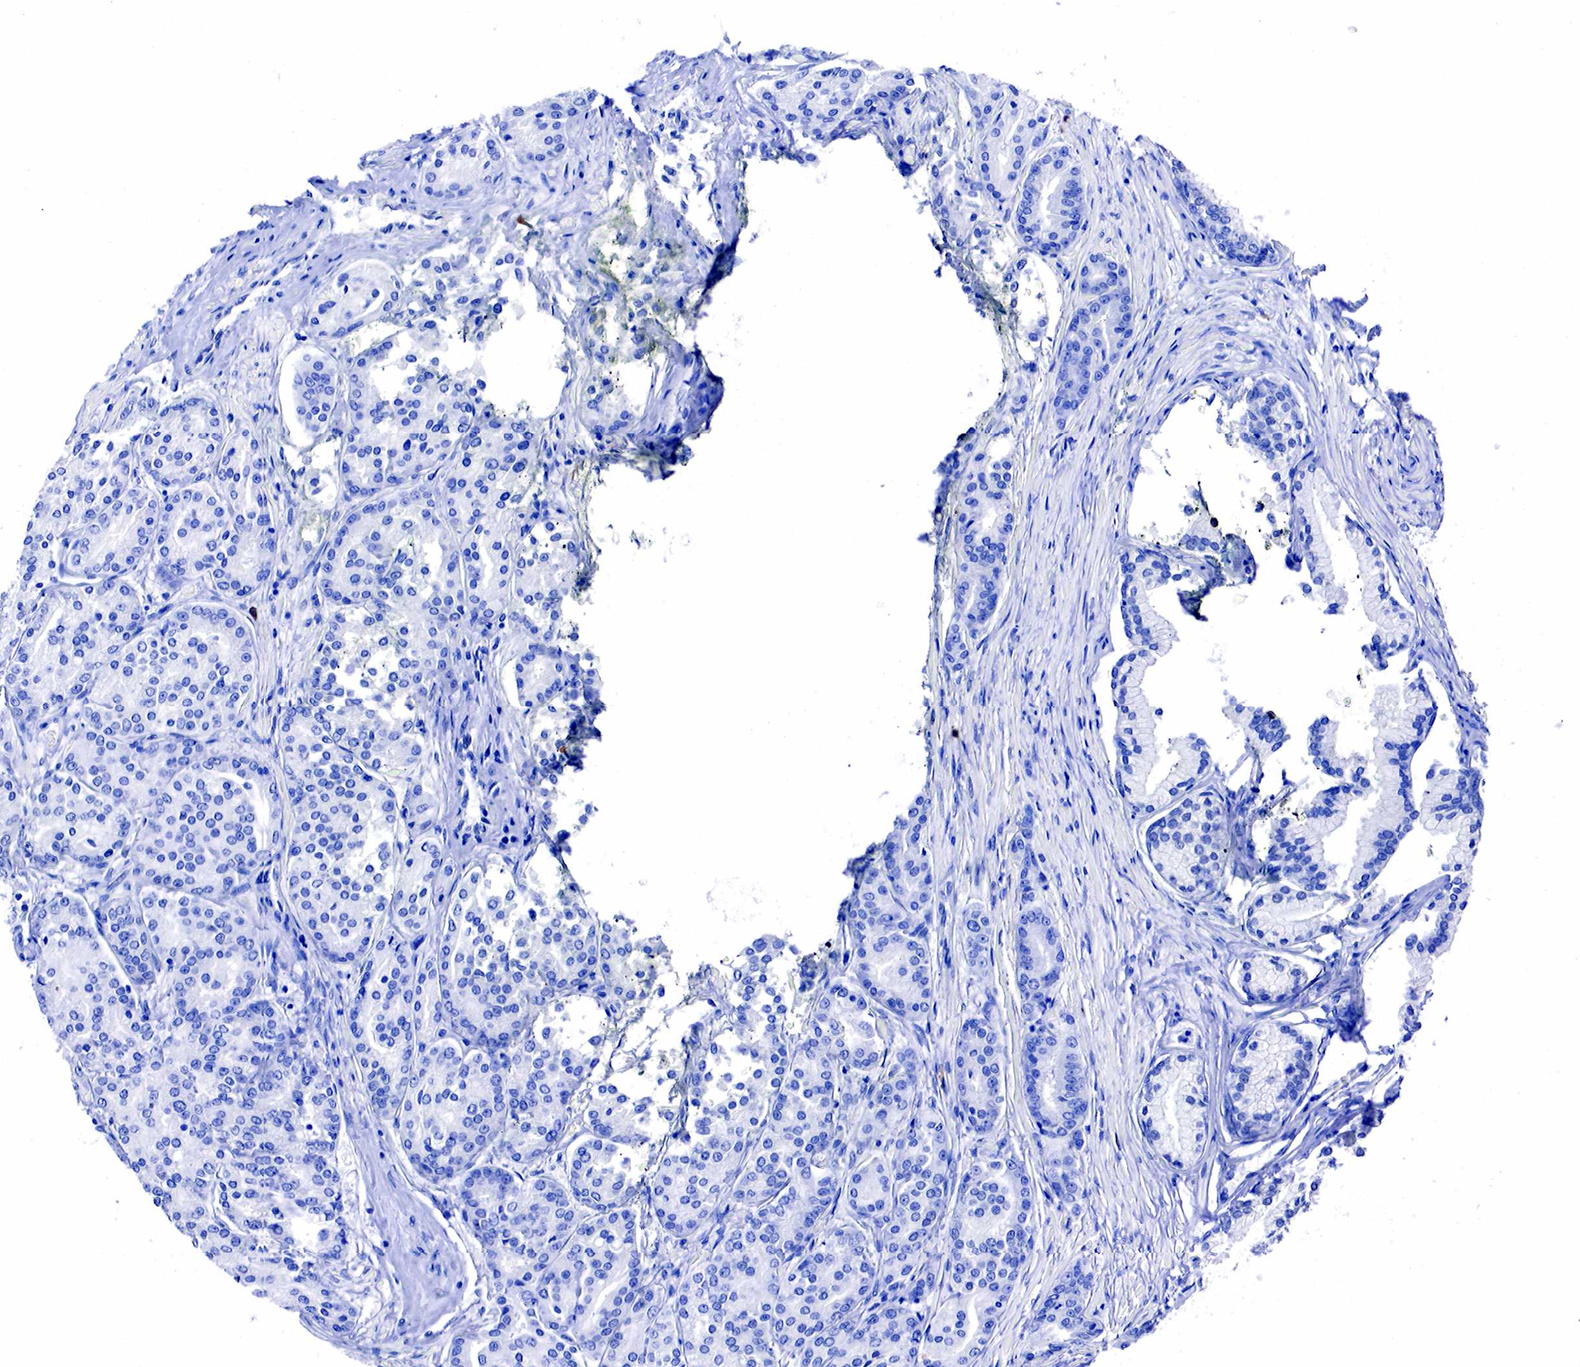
{"staining": {"intensity": "negative", "quantity": "none", "location": "none"}, "tissue": "prostate cancer", "cell_type": "Tumor cells", "image_type": "cancer", "snomed": [{"axis": "morphology", "description": "Adenocarcinoma, High grade"}, {"axis": "topography", "description": "Prostate"}], "caption": "A high-resolution image shows IHC staining of prostate cancer (high-grade adenocarcinoma), which displays no significant staining in tumor cells.", "gene": "CD79A", "patient": {"sex": "male", "age": 64}}